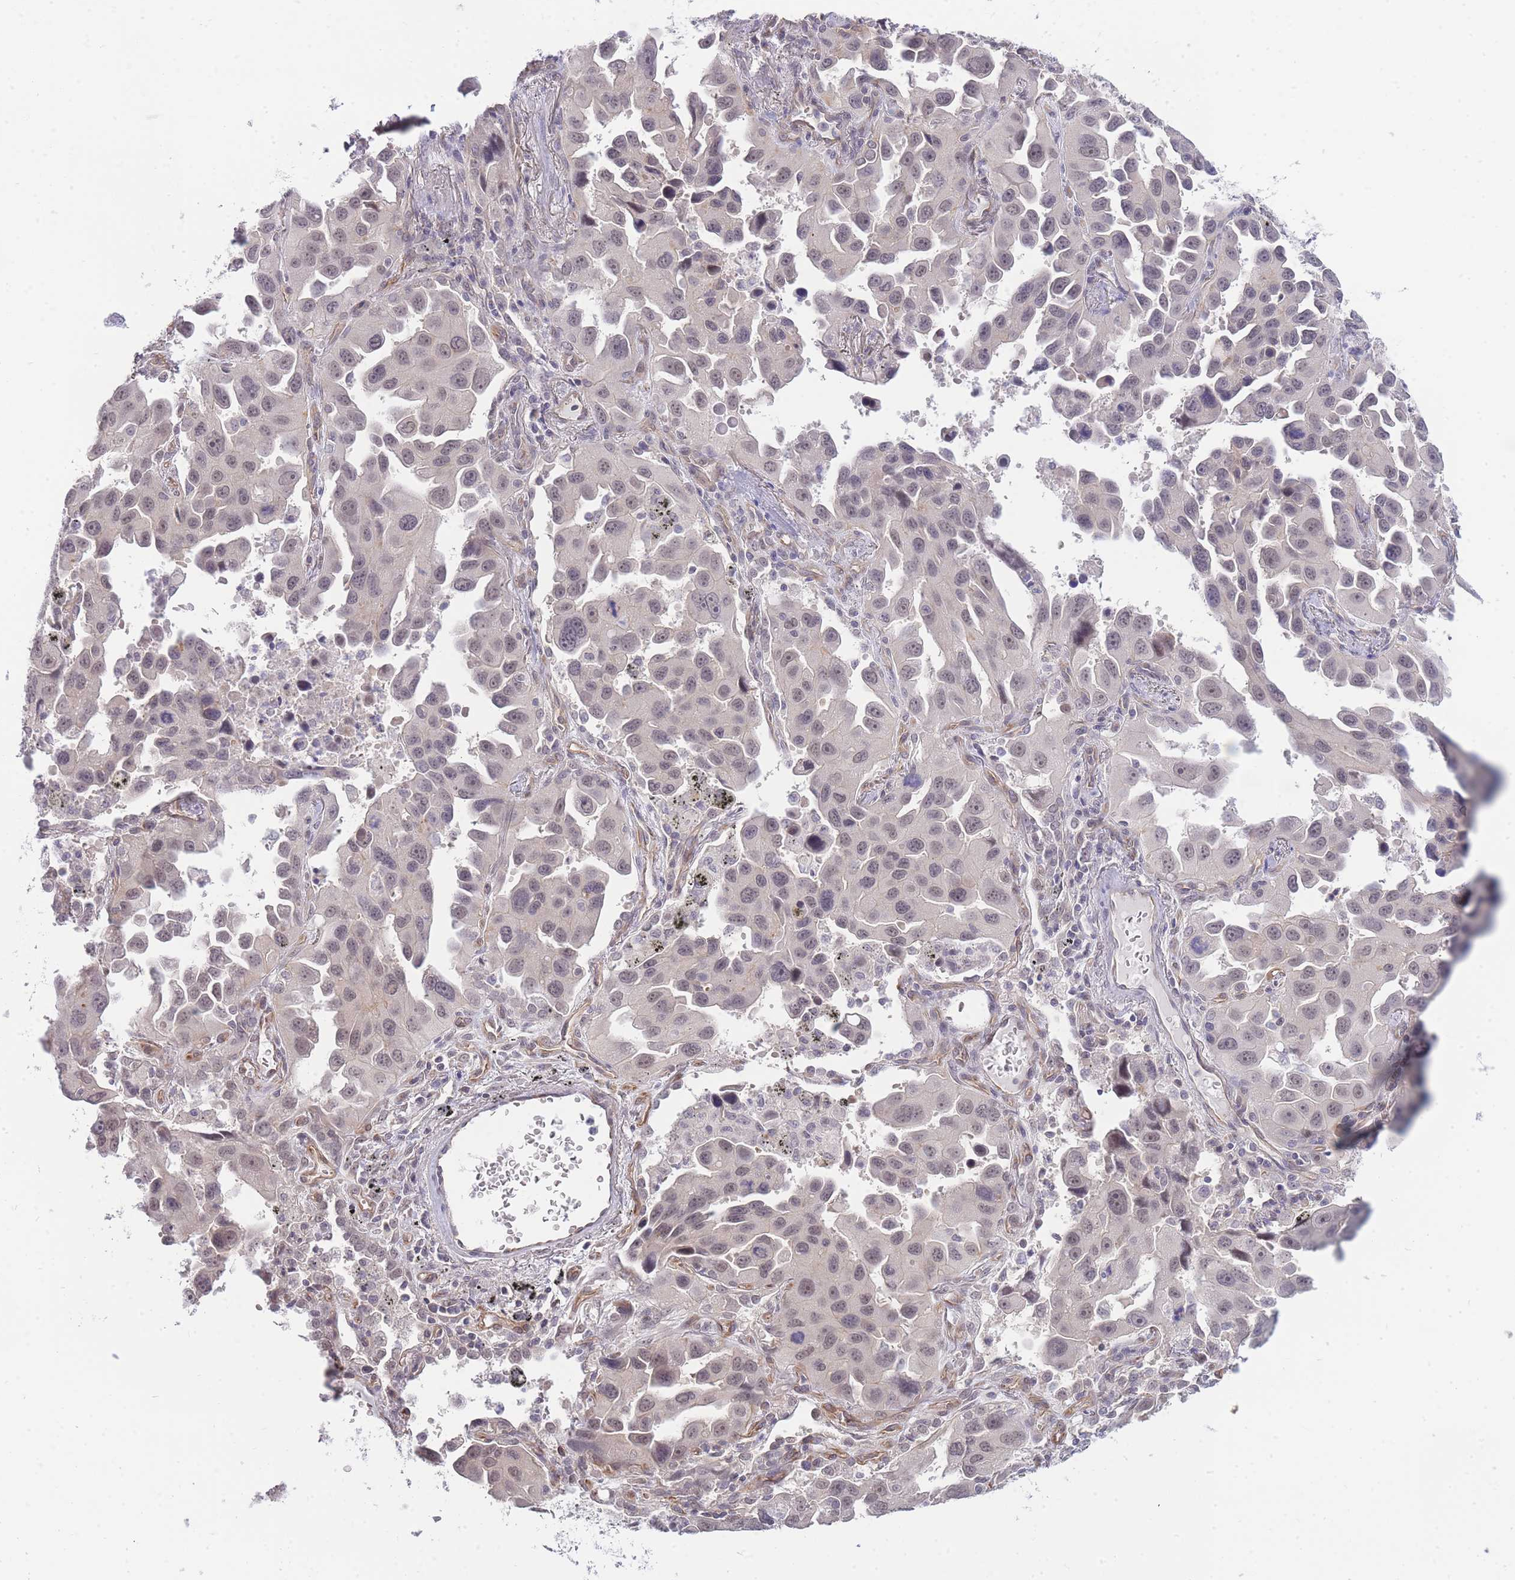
{"staining": {"intensity": "weak", "quantity": ">75%", "location": "nuclear"}, "tissue": "lung cancer", "cell_type": "Tumor cells", "image_type": "cancer", "snomed": [{"axis": "morphology", "description": "Adenocarcinoma, NOS"}, {"axis": "topography", "description": "Lung"}], "caption": "About >75% of tumor cells in human lung cancer demonstrate weak nuclear protein staining as visualized by brown immunohistochemical staining.", "gene": "C19orf25", "patient": {"sex": "male", "age": 66}}